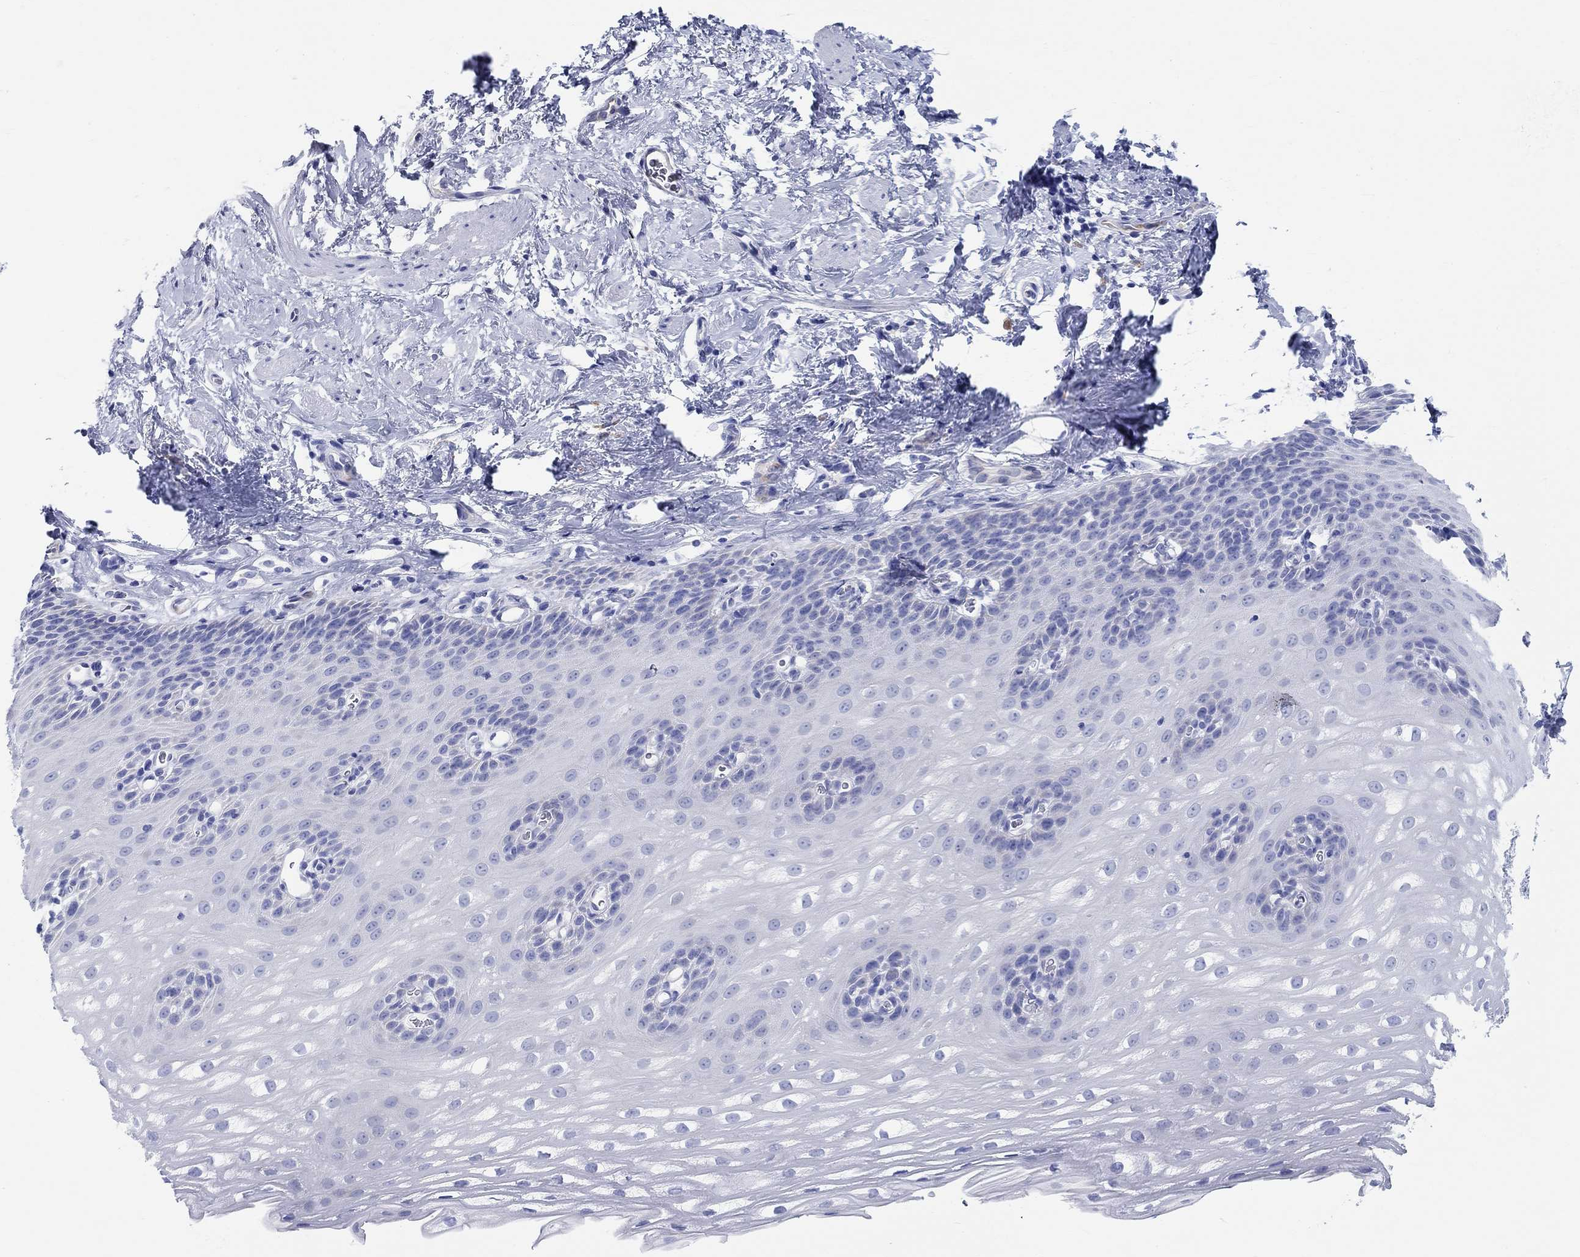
{"staining": {"intensity": "negative", "quantity": "none", "location": "none"}, "tissue": "esophagus", "cell_type": "Squamous epithelial cells", "image_type": "normal", "snomed": [{"axis": "morphology", "description": "Normal tissue, NOS"}, {"axis": "topography", "description": "Esophagus"}], "caption": "This micrograph is of benign esophagus stained with immunohistochemistry (IHC) to label a protein in brown with the nuclei are counter-stained blue. There is no expression in squamous epithelial cells. (DAB immunohistochemistry (IHC) visualized using brightfield microscopy, high magnification).", "gene": "RD3L", "patient": {"sex": "male", "age": 64}}